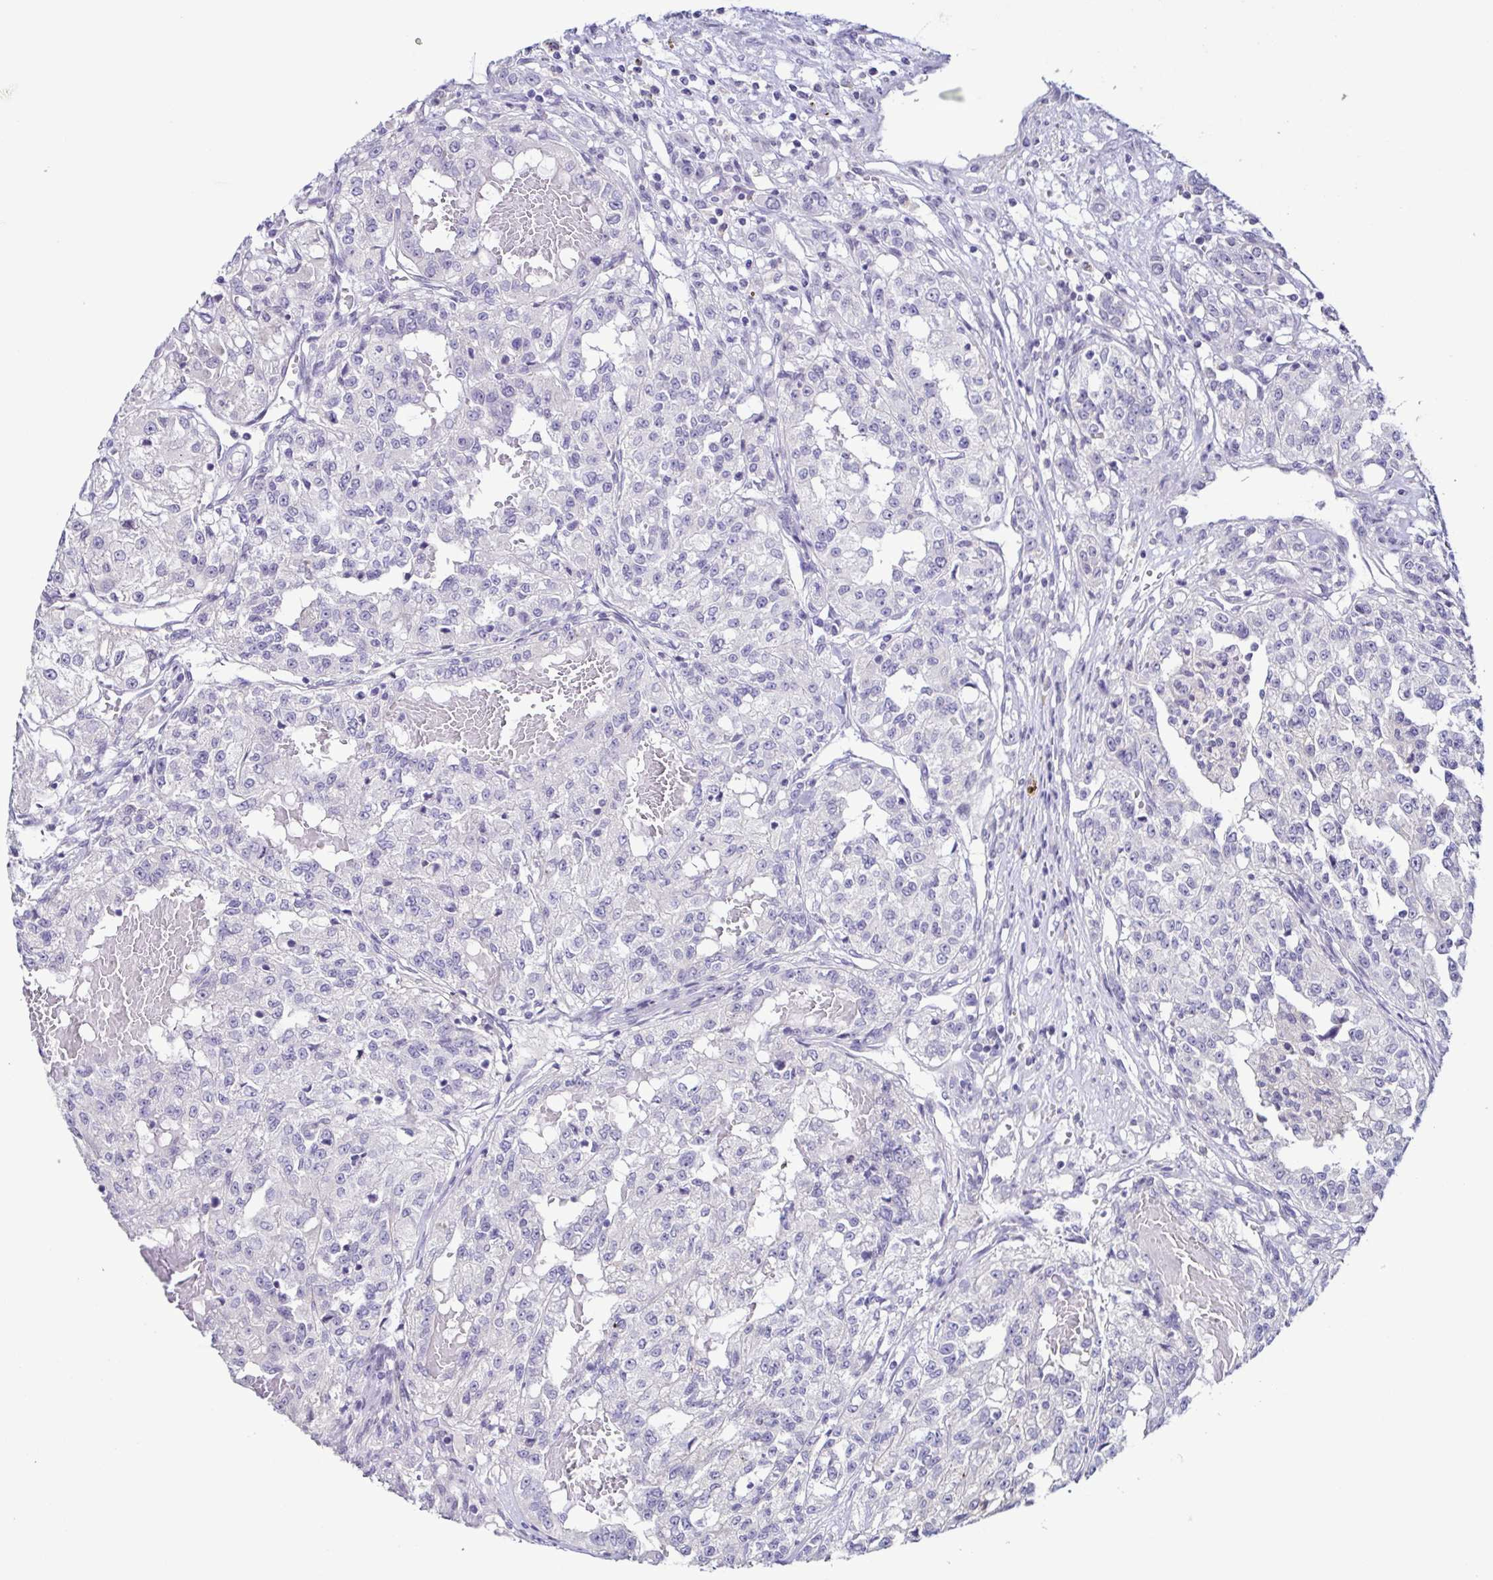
{"staining": {"intensity": "negative", "quantity": "none", "location": "none"}, "tissue": "renal cancer", "cell_type": "Tumor cells", "image_type": "cancer", "snomed": [{"axis": "morphology", "description": "Adenocarcinoma, NOS"}, {"axis": "topography", "description": "Kidney"}], "caption": "Immunohistochemistry (IHC) of human renal cancer (adenocarcinoma) displays no staining in tumor cells.", "gene": "TERT", "patient": {"sex": "female", "age": 63}}